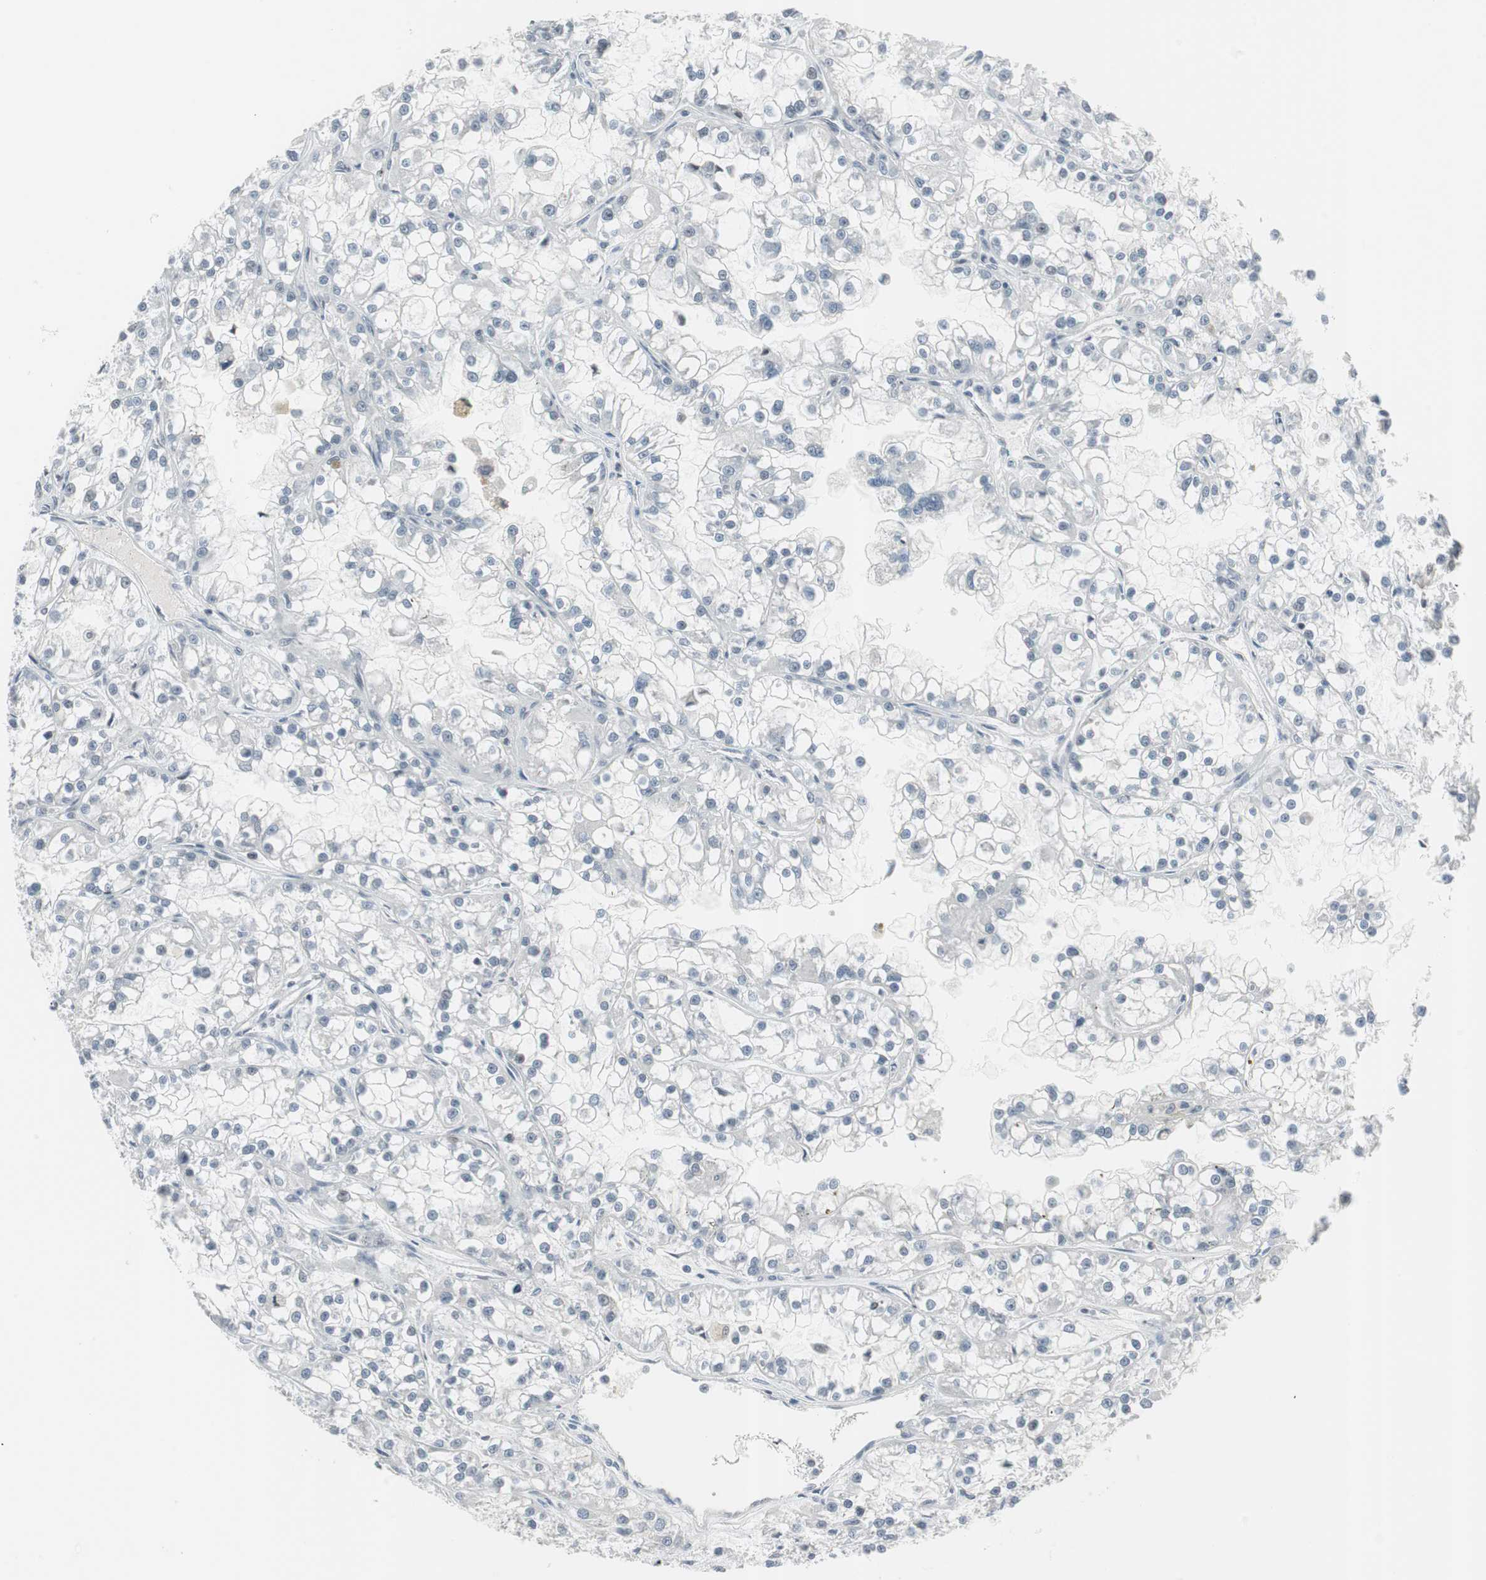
{"staining": {"intensity": "negative", "quantity": "none", "location": "none"}, "tissue": "renal cancer", "cell_type": "Tumor cells", "image_type": "cancer", "snomed": [{"axis": "morphology", "description": "Adenocarcinoma, NOS"}, {"axis": "topography", "description": "Kidney"}], "caption": "Protein analysis of renal adenocarcinoma shows no significant positivity in tumor cells.", "gene": "RTF1", "patient": {"sex": "female", "age": 52}}